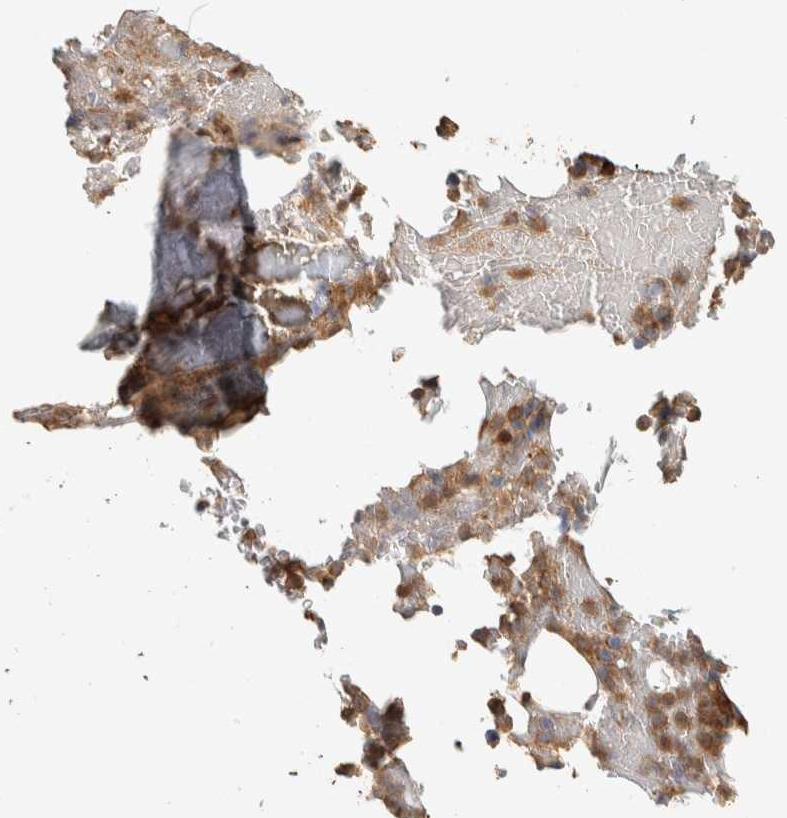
{"staining": {"intensity": "moderate", "quantity": "25%-75%", "location": "cytoplasmic/membranous"}, "tissue": "bone marrow", "cell_type": "Hematopoietic cells", "image_type": "normal", "snomed": [{"axis": "morphology", "description": "Normal tissue, NOS"}, {"axis": "topography", "description": "Bone marrow"}], "caption": "There is medium levels of moderate cytoplasmic/membranous positivity in hematopoietic cells of unremarkable bone marrow, as demonstrated by immunohistochemical staining (brown color).", "gene": "EXOC7", "patient": {"sex": "female", "age": 66}}